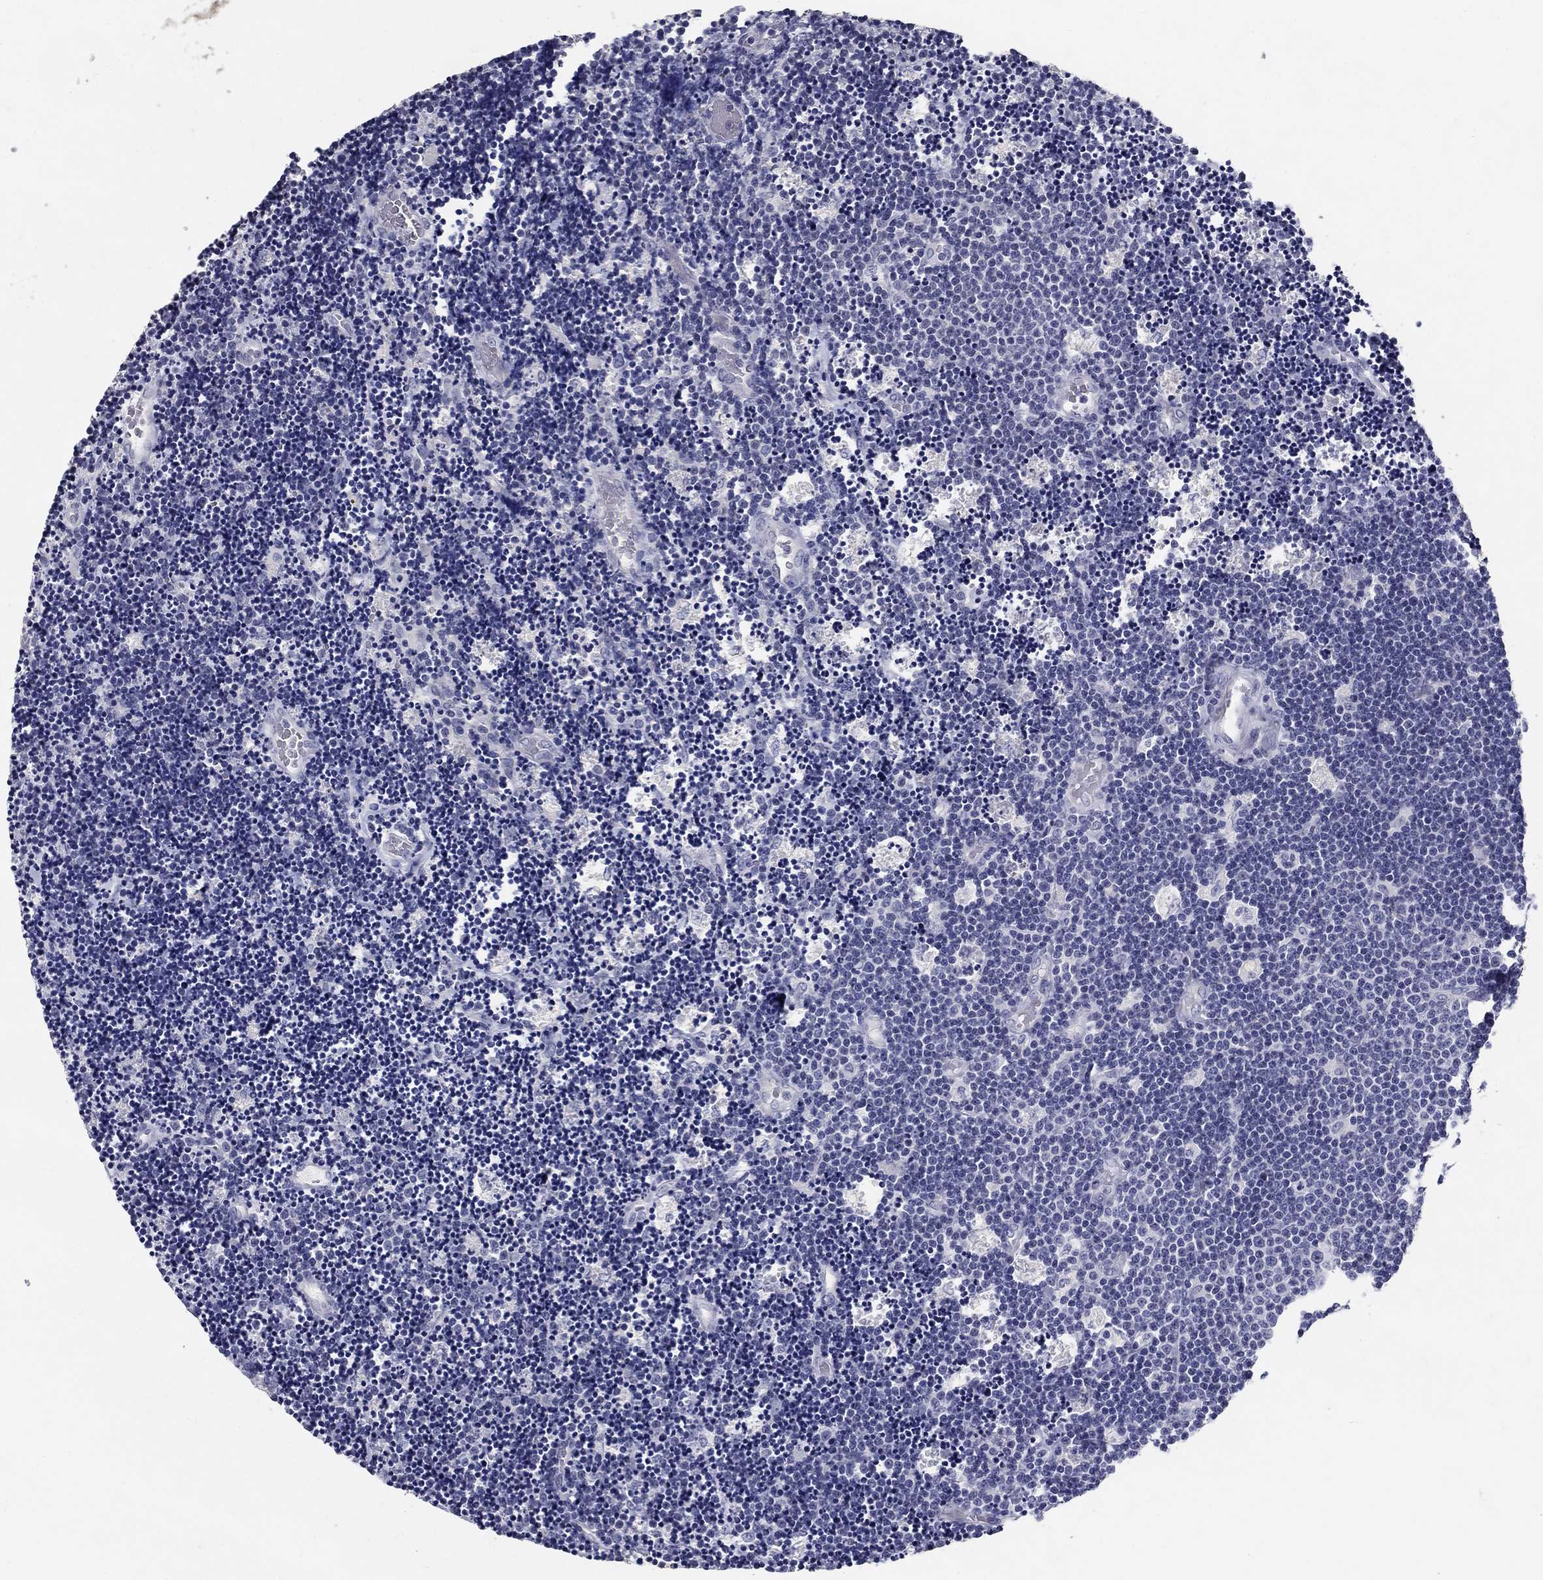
{"staining": {"intensity": "negative", "quantity": "none", "location": "none"}, "tissue": "lymphoma", "cell_type": "Tumor cells", "image_type": "cancer", "snomed": [{"axis": "morphology", "description": "Malignant lymphoma, non-Hodgkin's type, Low grade"}, {"axis": "topography", "description": "Brain"}], "caption": "The immunohistochemistry histopathology image has no significant expression in tumor cells of low-grade malignant lymphoma, non-Hodgkin's type tissue.", "gene": "POMC", "patient": {"sex": "female", "age": 66}}